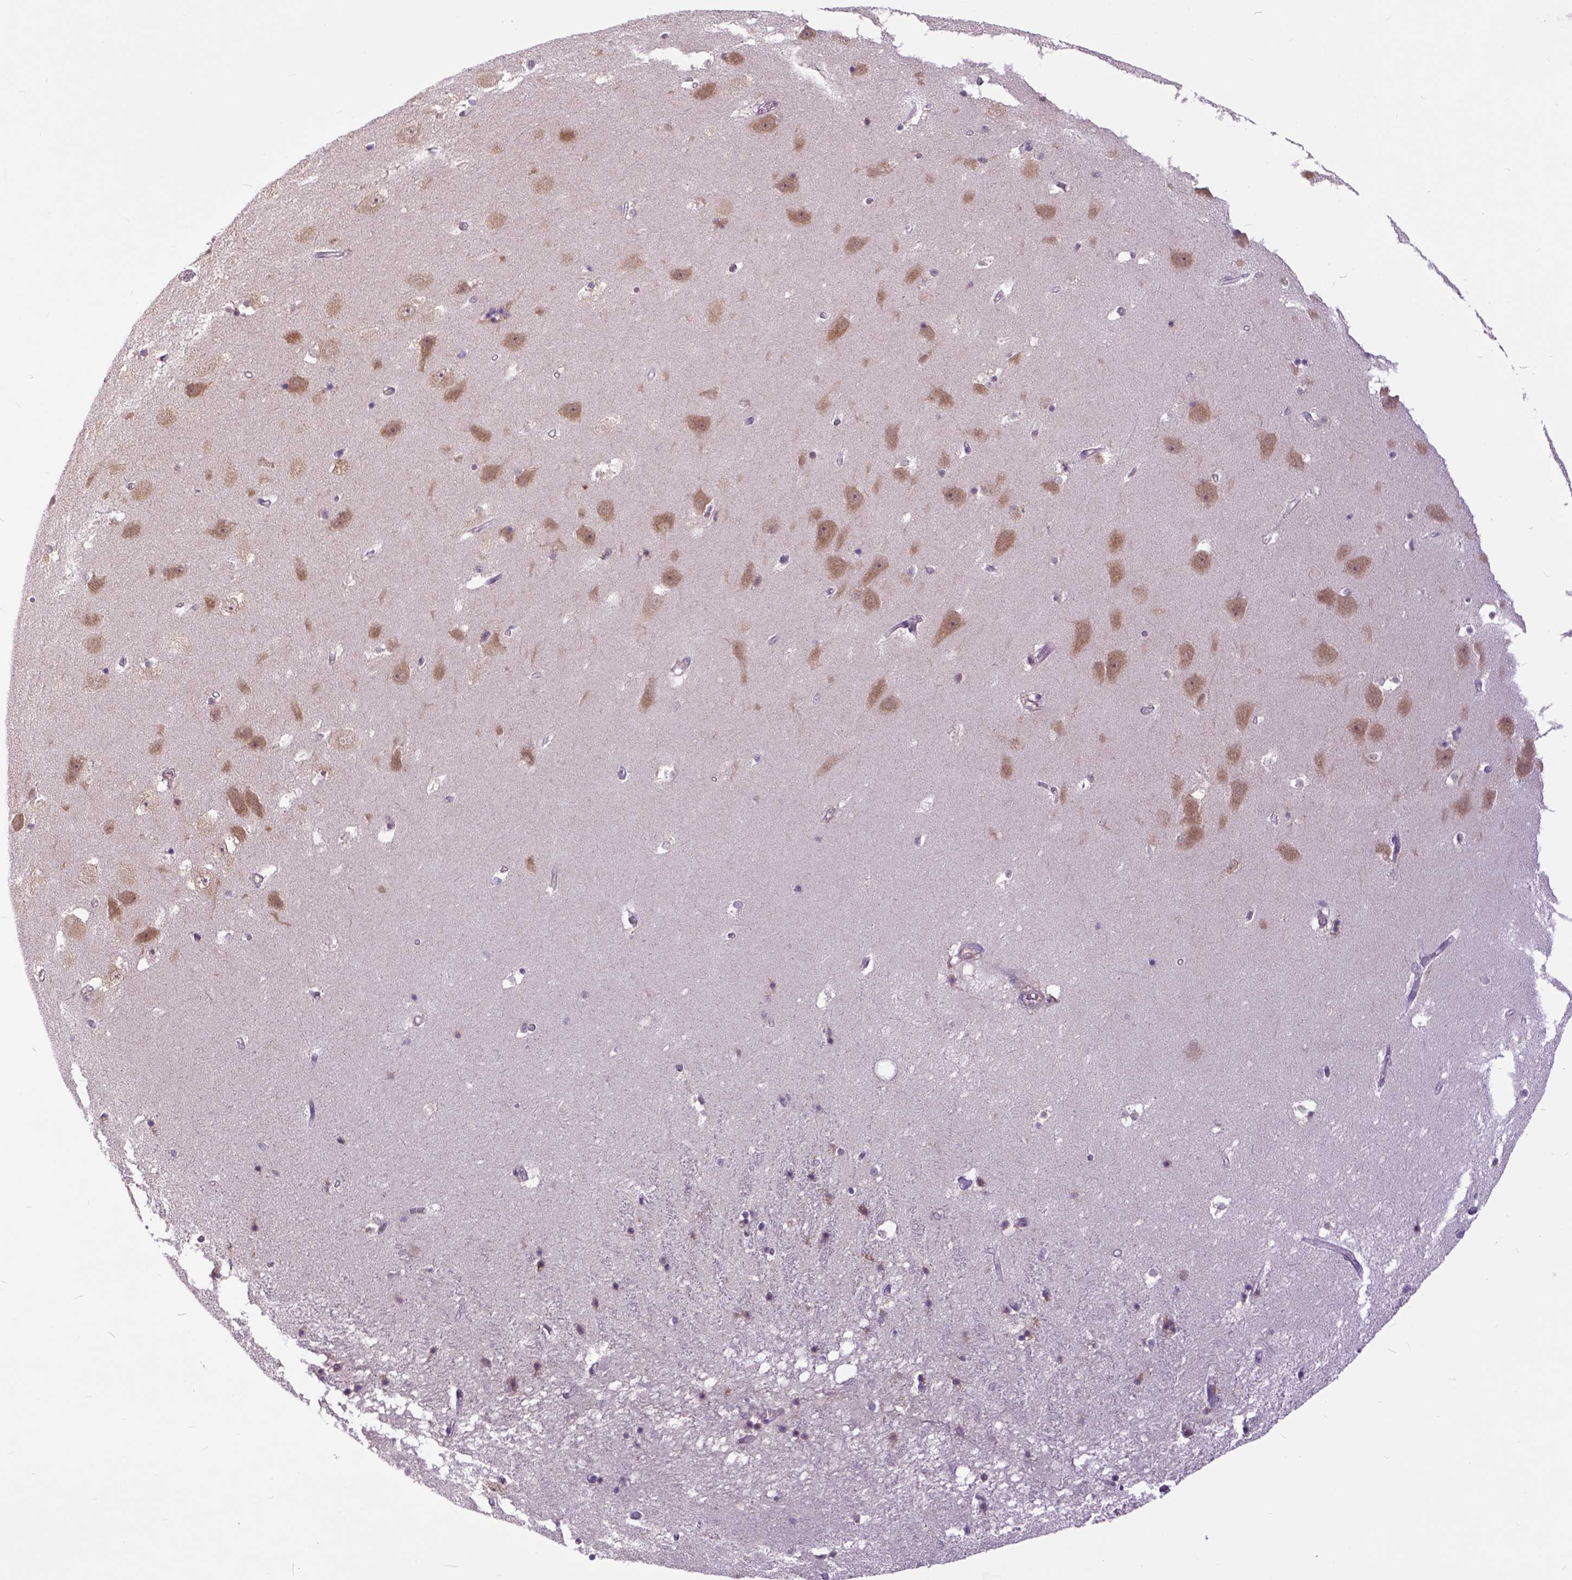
{"staining": {"intensity": "negative", "quantity": "none", "location": "none"}, "tissue": "hippocampus", "cell_type": "Glial cells", "image_type": "normal", "snomed": [{"axis": "morphology", "description": "Normal tissue, NOS"}, {"axis": "topography", "description": "Hippocampus"}], "caption": "This histopathology image is of benign hippocampus stained with immunohistochemistry to label a protein in brown with the nuclei are counter-stained blue. There is no staining in glial cells.", "gene": "ARL1", "patient": {"sex": "male", "age": 58}}